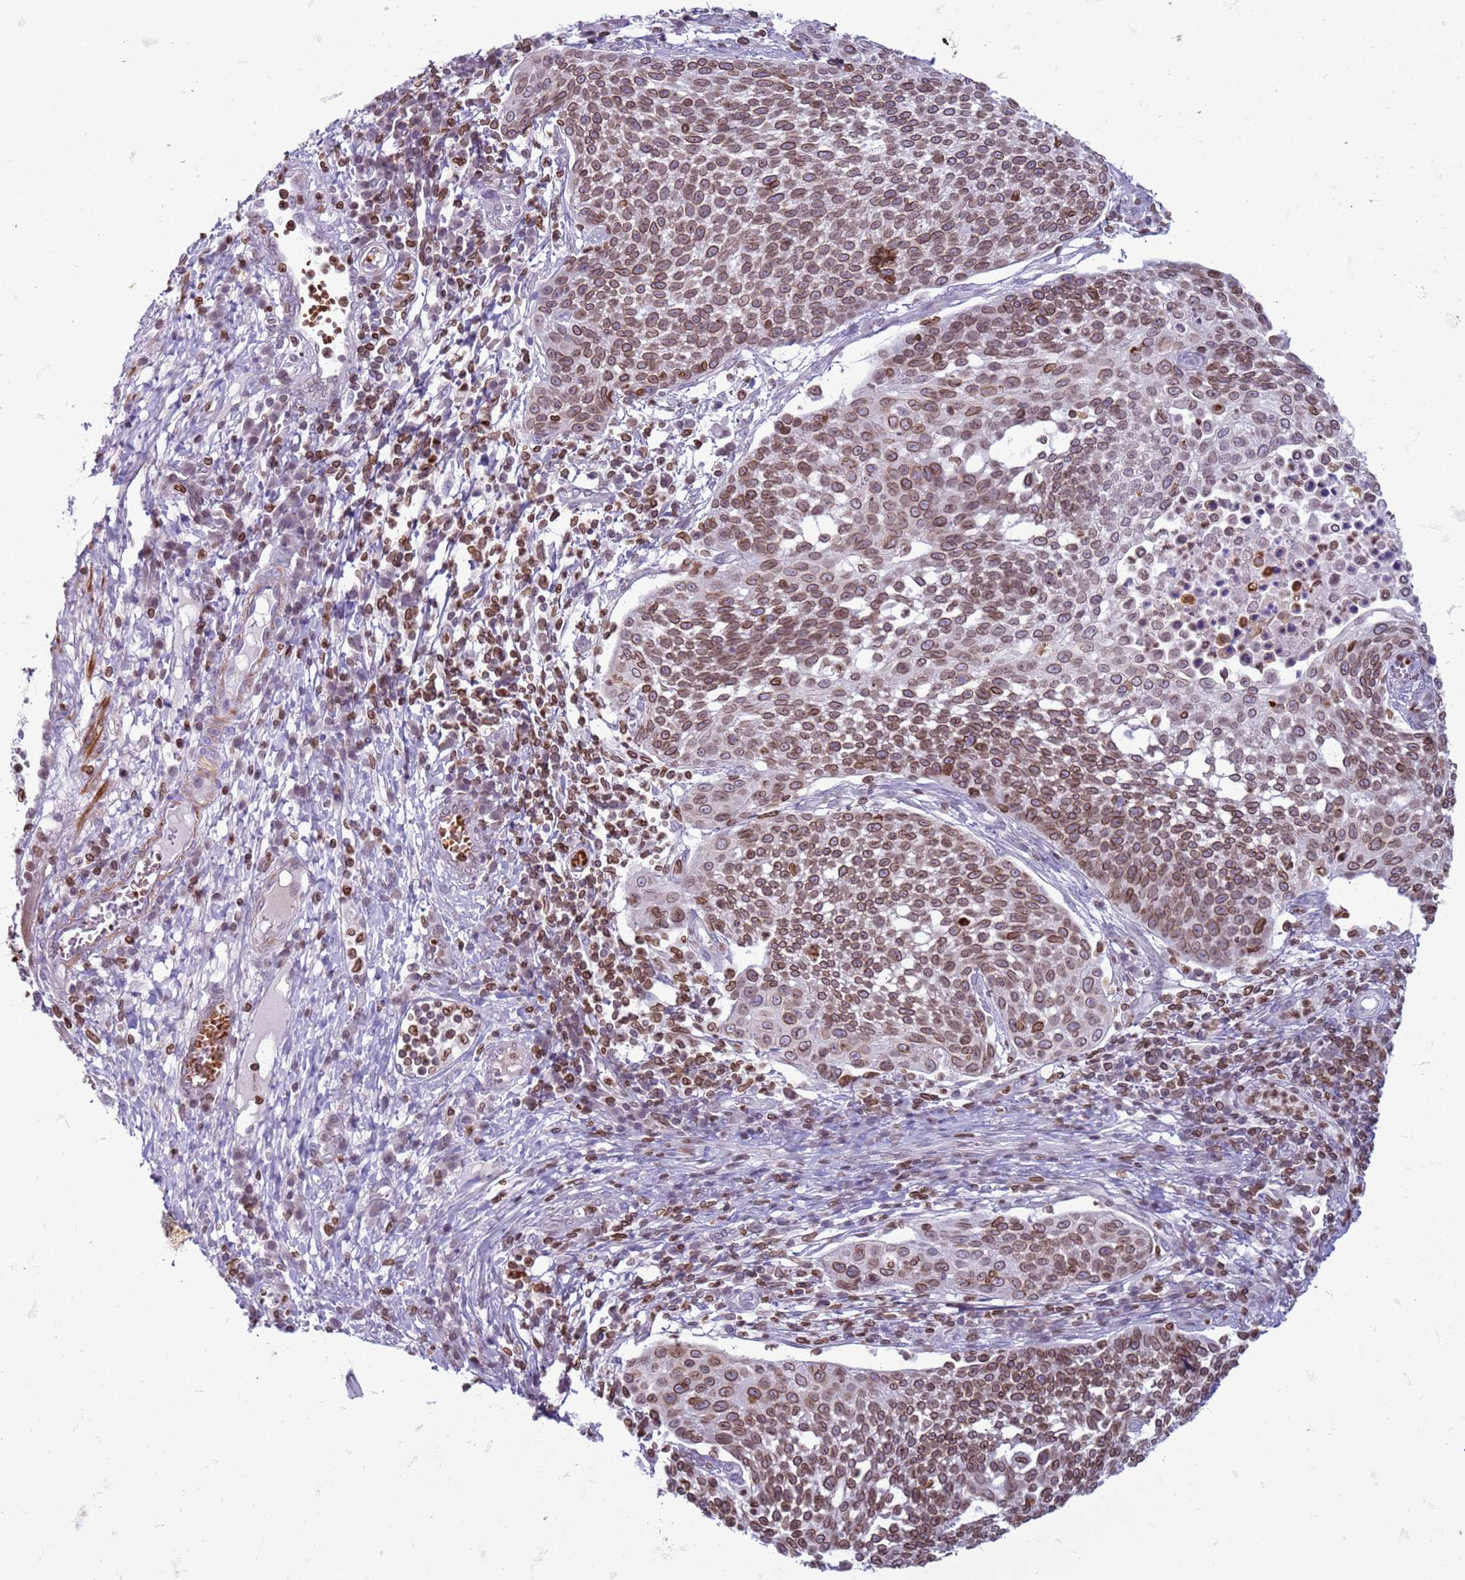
{"staining": {"intensity": "moderate", "quantity": ">75%", "location": "cytoplasmic/membranous,nuclear"}, "tissue": "cervical cancer", "cell_type": "Tumor cells", "image_type": "cancer", "snomed": [{"axis": "morphology", "description": "Squamous cell carcinoma, NOS"}, {"axis": "topography", "description": "Cervix"}], "caption": "Immunohistochemical staining of human cervical squamous cell carcinoma demonstrates medium levels of moderate cytoplasmic/membranous and nuclear protein staining in about >75% of tumor cells.", "gene": "METTL25B", "patient": {"sex": "female", "age": 34}}